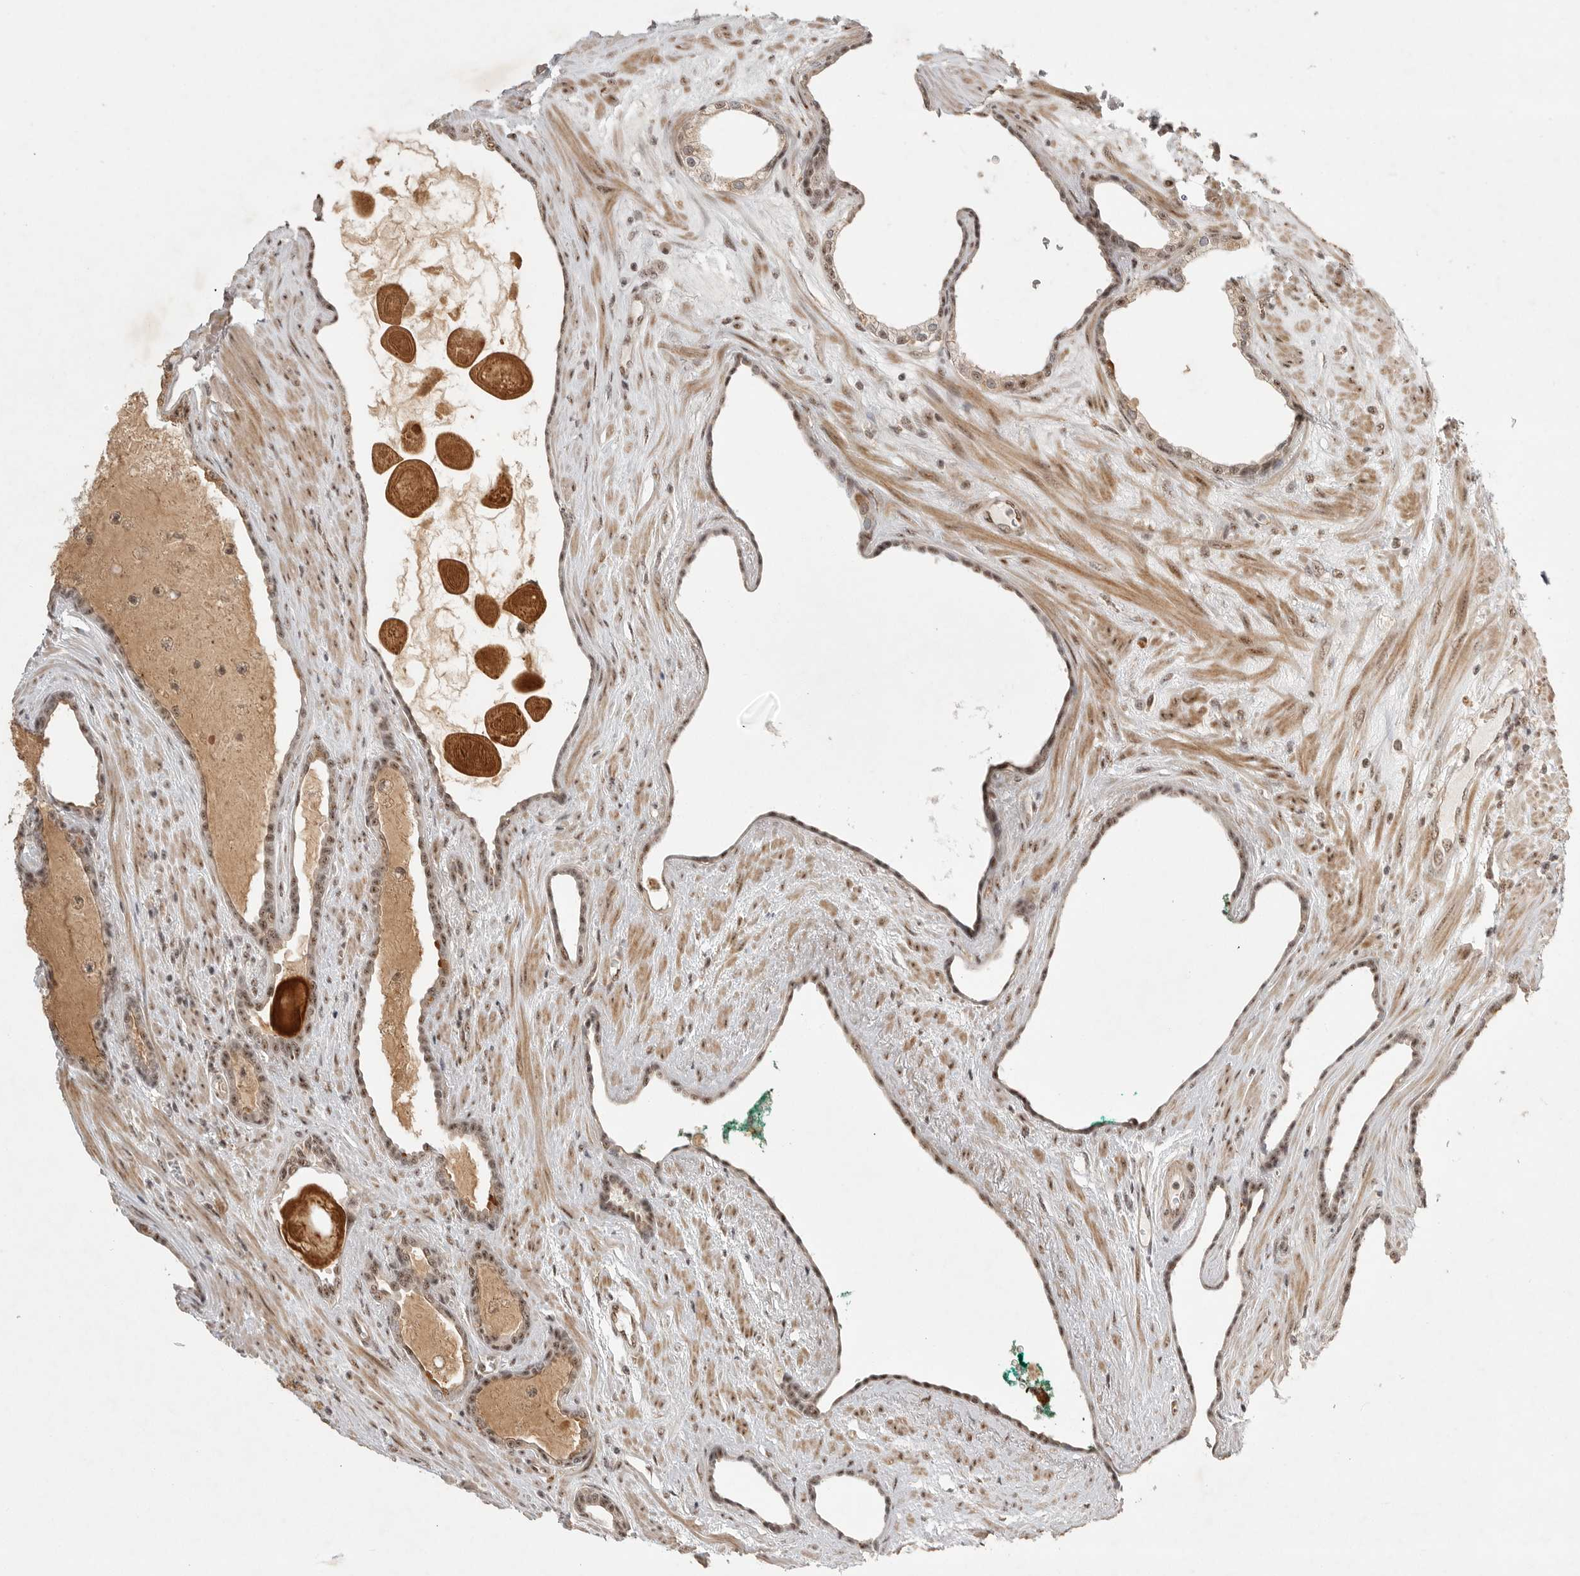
{"staining": {"intensity": "moderate", "quantity": "25%-75%", "location": "nuclear"}, "tissue": "prostate cancer", "cell_type": "Tumor cells", "image_type": "cancer", "snomed": [{"axis": "morphology", "description": "Adenocarcinoma, Low grade"}, {"axis": "topography", "description": "Prostate"}], "caption": "Immunohistochemistry (IHC) image of neoplastic tissue: human low-grade adenocarcinoma (prostate) stained using IHC displays medium levels of moderate protein expression localized specifically in the nuclear of tumor cells, appearing as a nuclear brown color.", "gene": "POMP", "patient": {"sex": "male", "age": 70}}